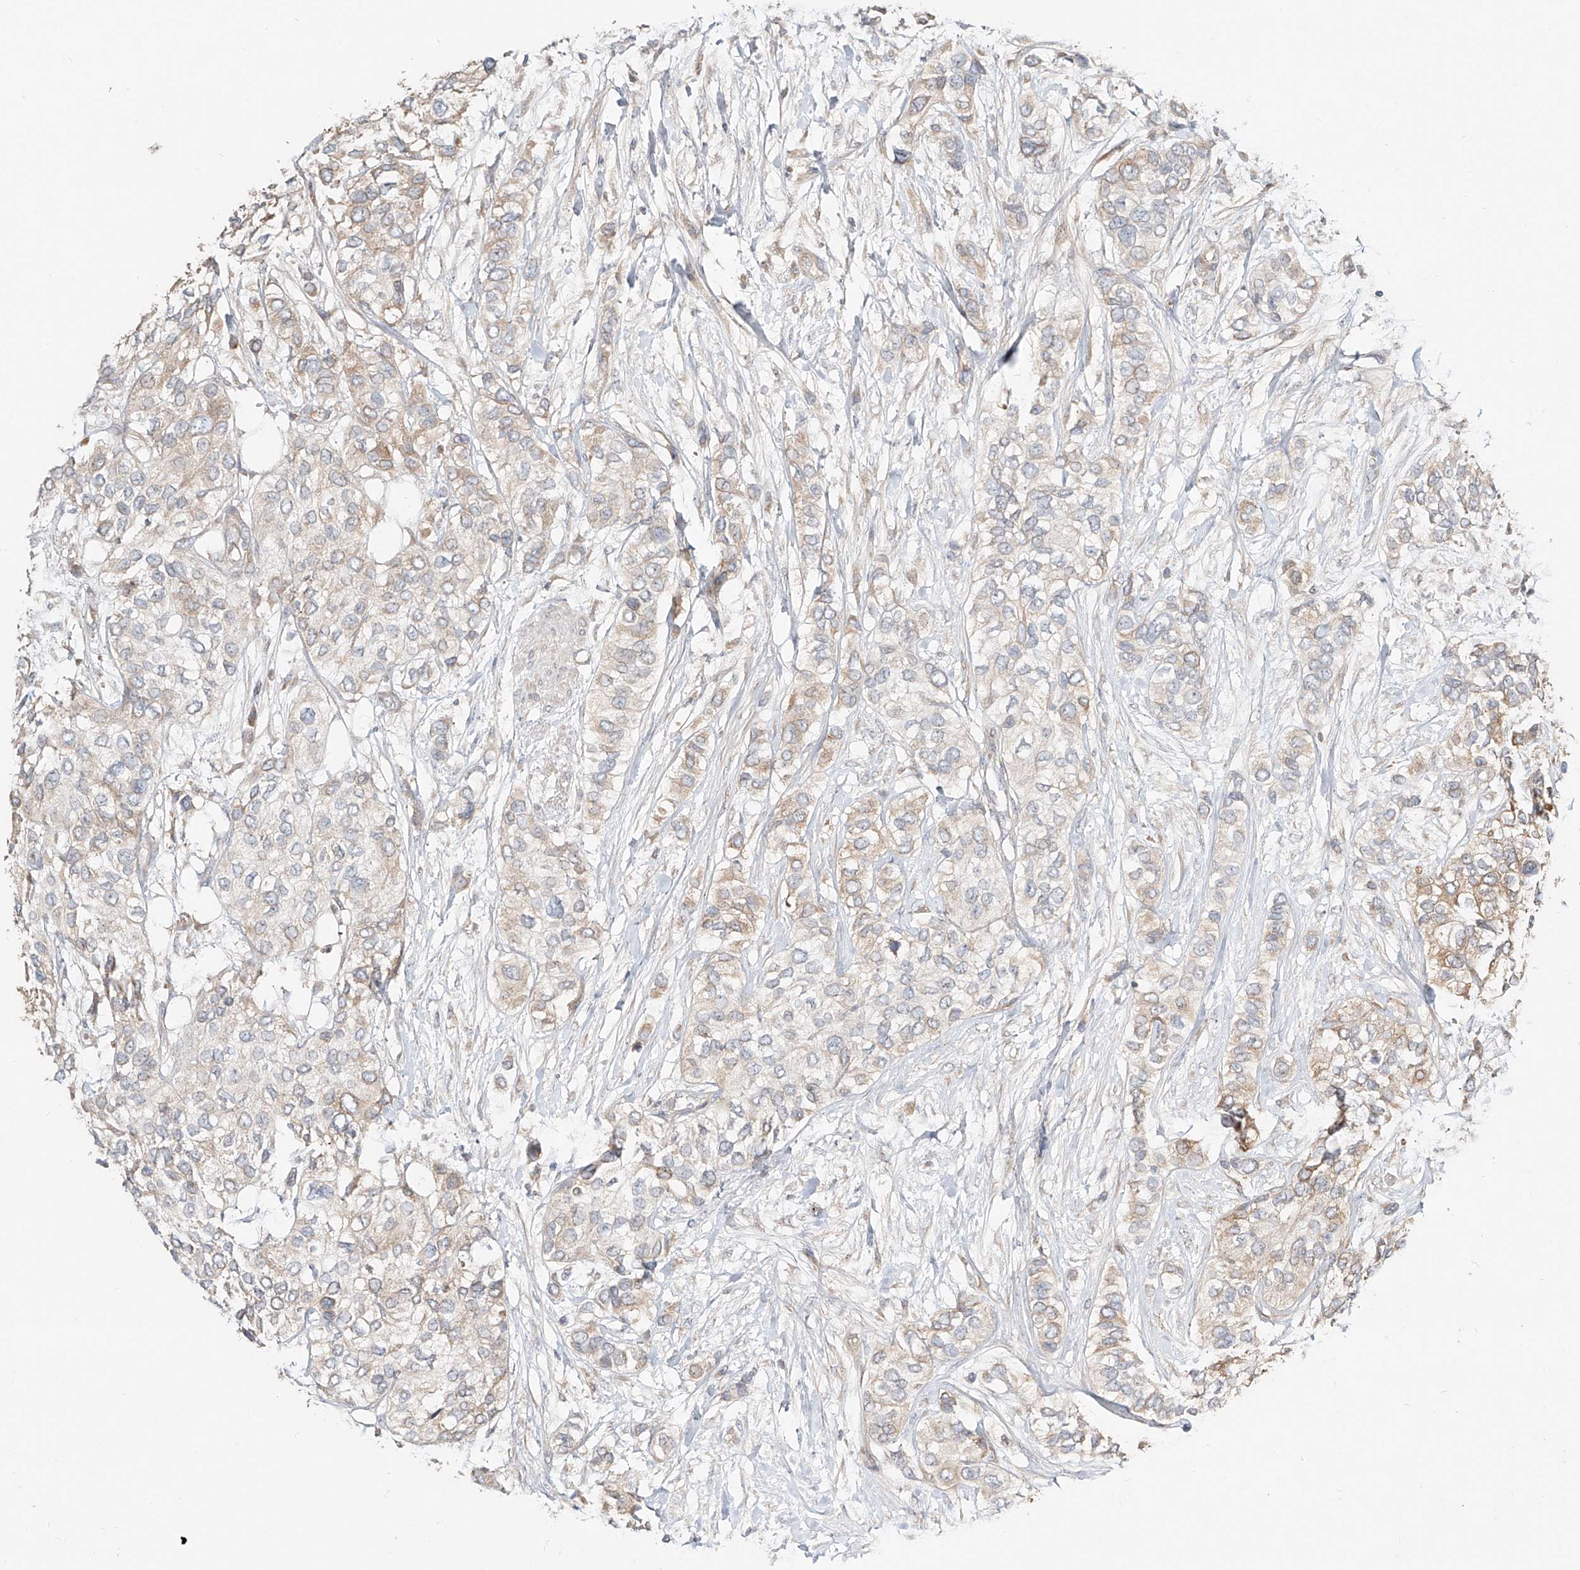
{"staining": {"intensity": "weak", "quantity": "25%-75%", "location": "cytoplasmic/membranous"}, "tissue": "urothelial cancer", "cell_type": "Tumor cells", "image_type": "cancer", "snomed": [{"axis": "morphology", "description": "Urothelial carcinoma, High grade"}, {"axis": "topography", "description": "Urinary bladder"}], "caption": "About 25%-75% of tumor cells in human urothelial carcinoma (high-grade) demonstrate weak cytoplasmic/membranous protein positivity as visualized by brown immunohistochemical staining.", "gene": "ERO1A", "patient": {"sex": "female", "age": 56}}